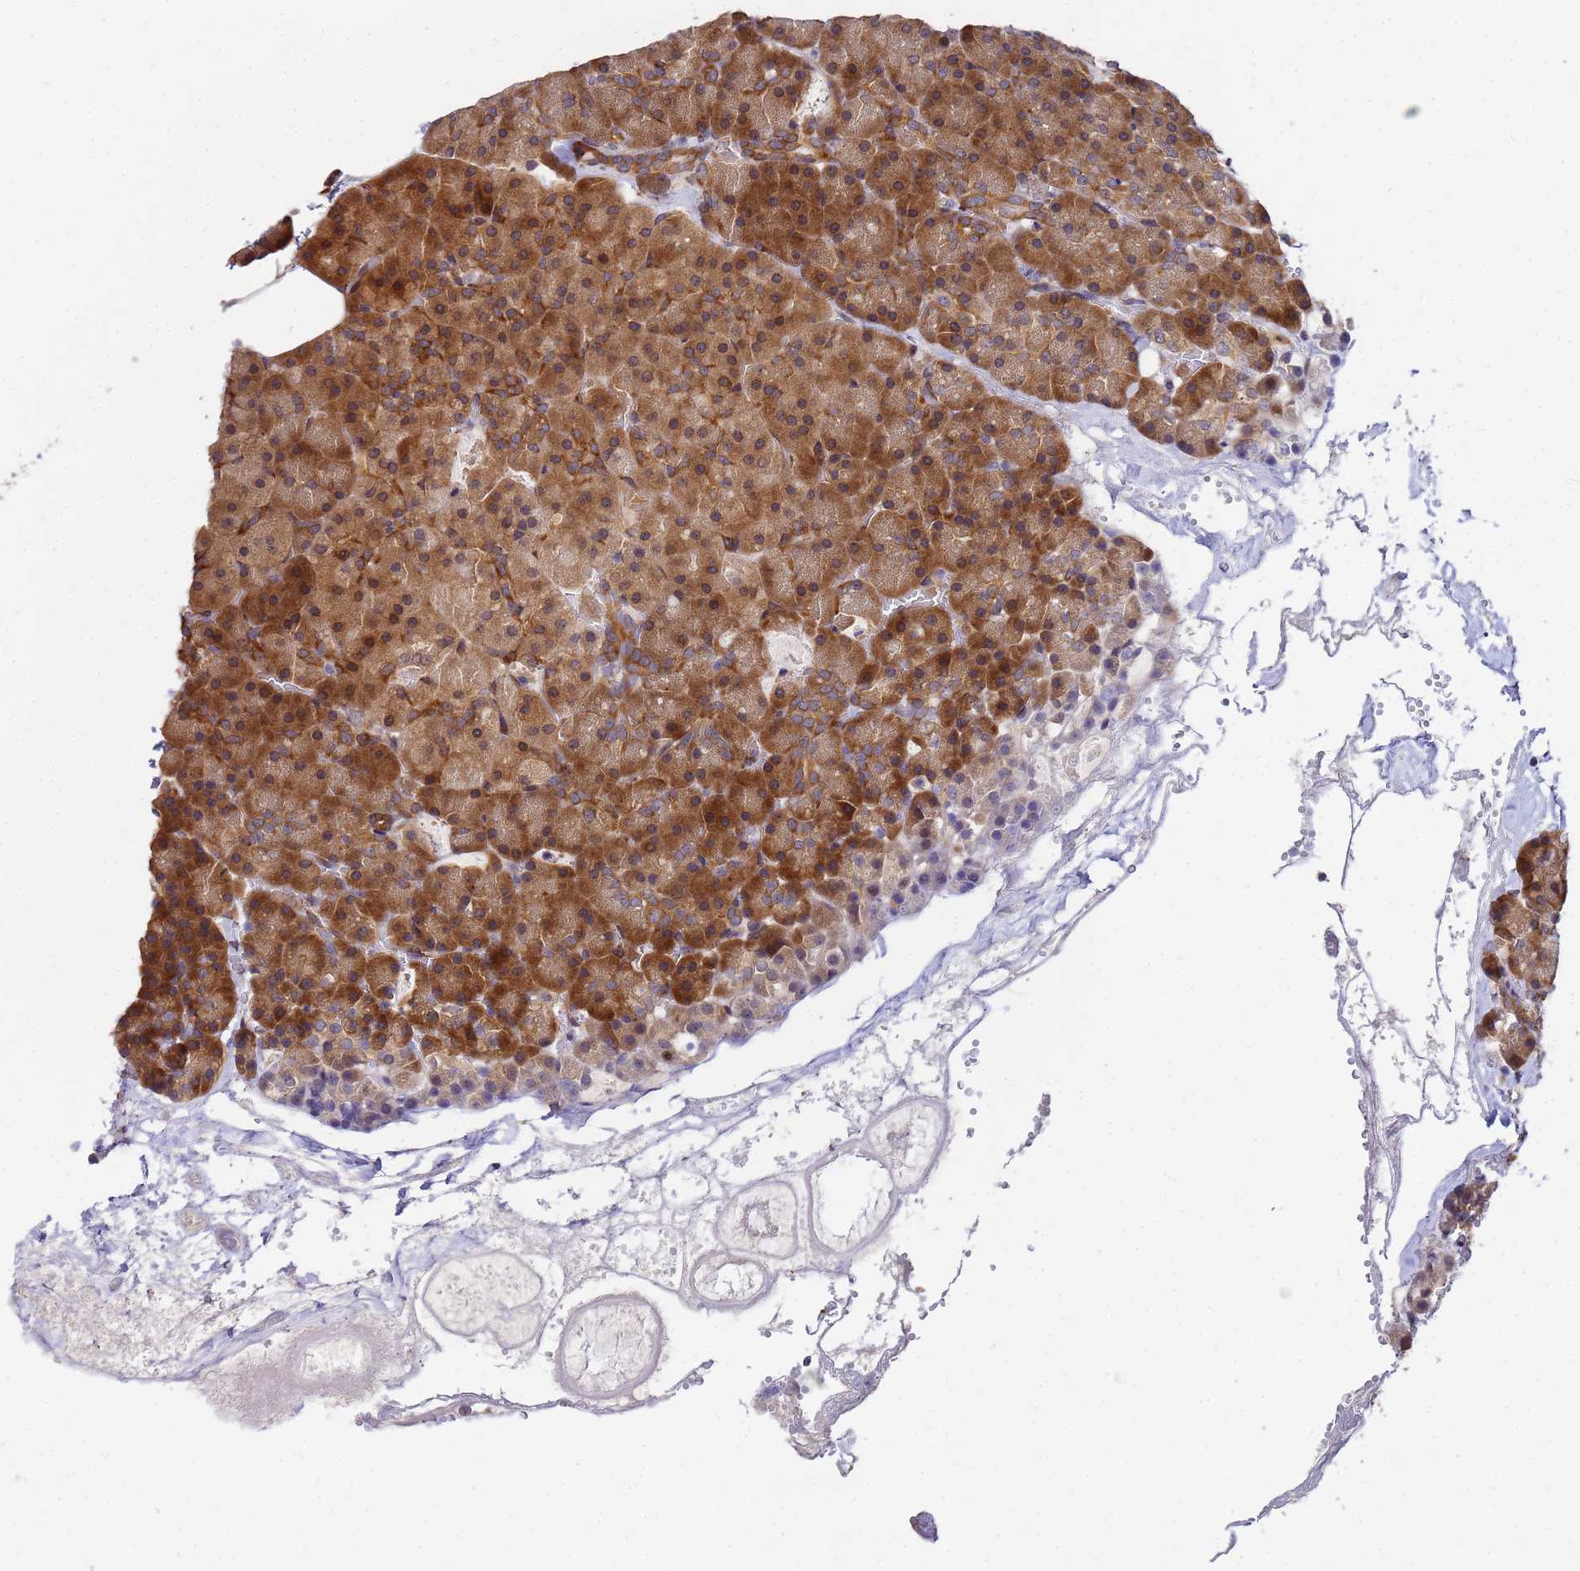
{"staining": {"intensity": "strong", "quantity": ">75%", "location": "cytoplasmic/membranous"}, "tissue": "pancreas", "cell_type": "Exocrine glandular cells", "image_type": "normal", "snomed": [{"axis": "morphology", "description": "Normal tissue, NOS"}, {"axis": "topography", "description": "Pancreas"}], "caption": "Immunohistochemical staining of normal pancreas exhibits strong cytoplasmic/membranous protein expression in about >75% of exocrine glandular cells. The staining is performed using DAB (3,3'-diaminobenzidine) brown chromogen to label protein expression. The nuclei are counter-stained blue using hematoxylin.", "gene": "UNC93B1", "patient": {"sex": "male", "age": 36}}